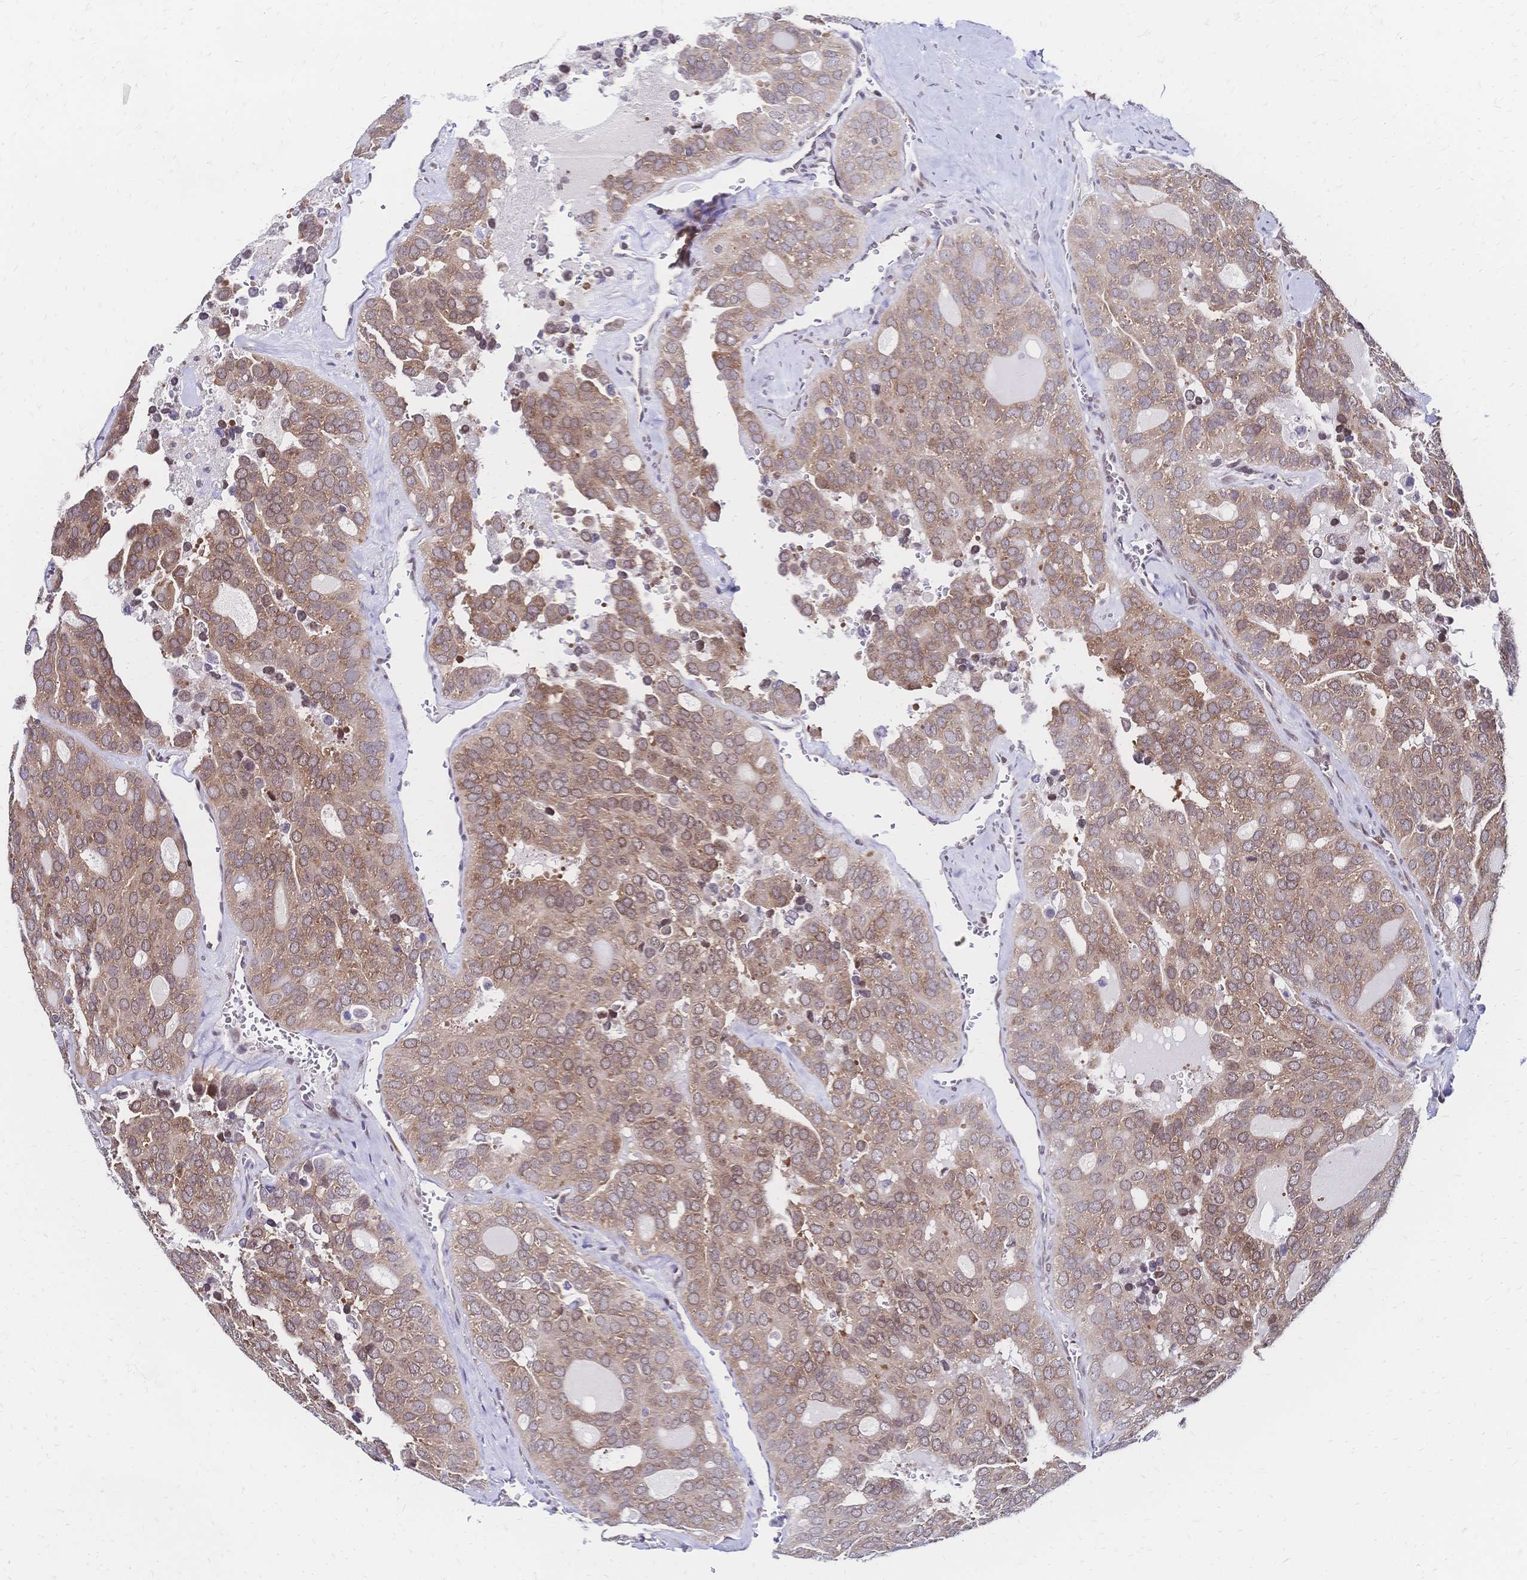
{"staining": {"intensity": "weak", "quantity": ">75%", "location": "cytoplasmic/membranous"}, "tissue": "thyroid cancer", "cell_type": "Tumor cells", "image_type": "cancer", "snomed": [{"axis": "morphology", "description": "Follicular adenoma carcinoma, NOS"}, {"axis": "topography", "description": "Thyroid gland"}], "caption": "Protein analysis of thyroid cancer (follicular adenoma carcinoma) tissue shows weak cytoplasmic/membranous positivity in about >75% of tumor cells.", "gene": "CBX7", "patient": {"sex": "male", "age": 75}}